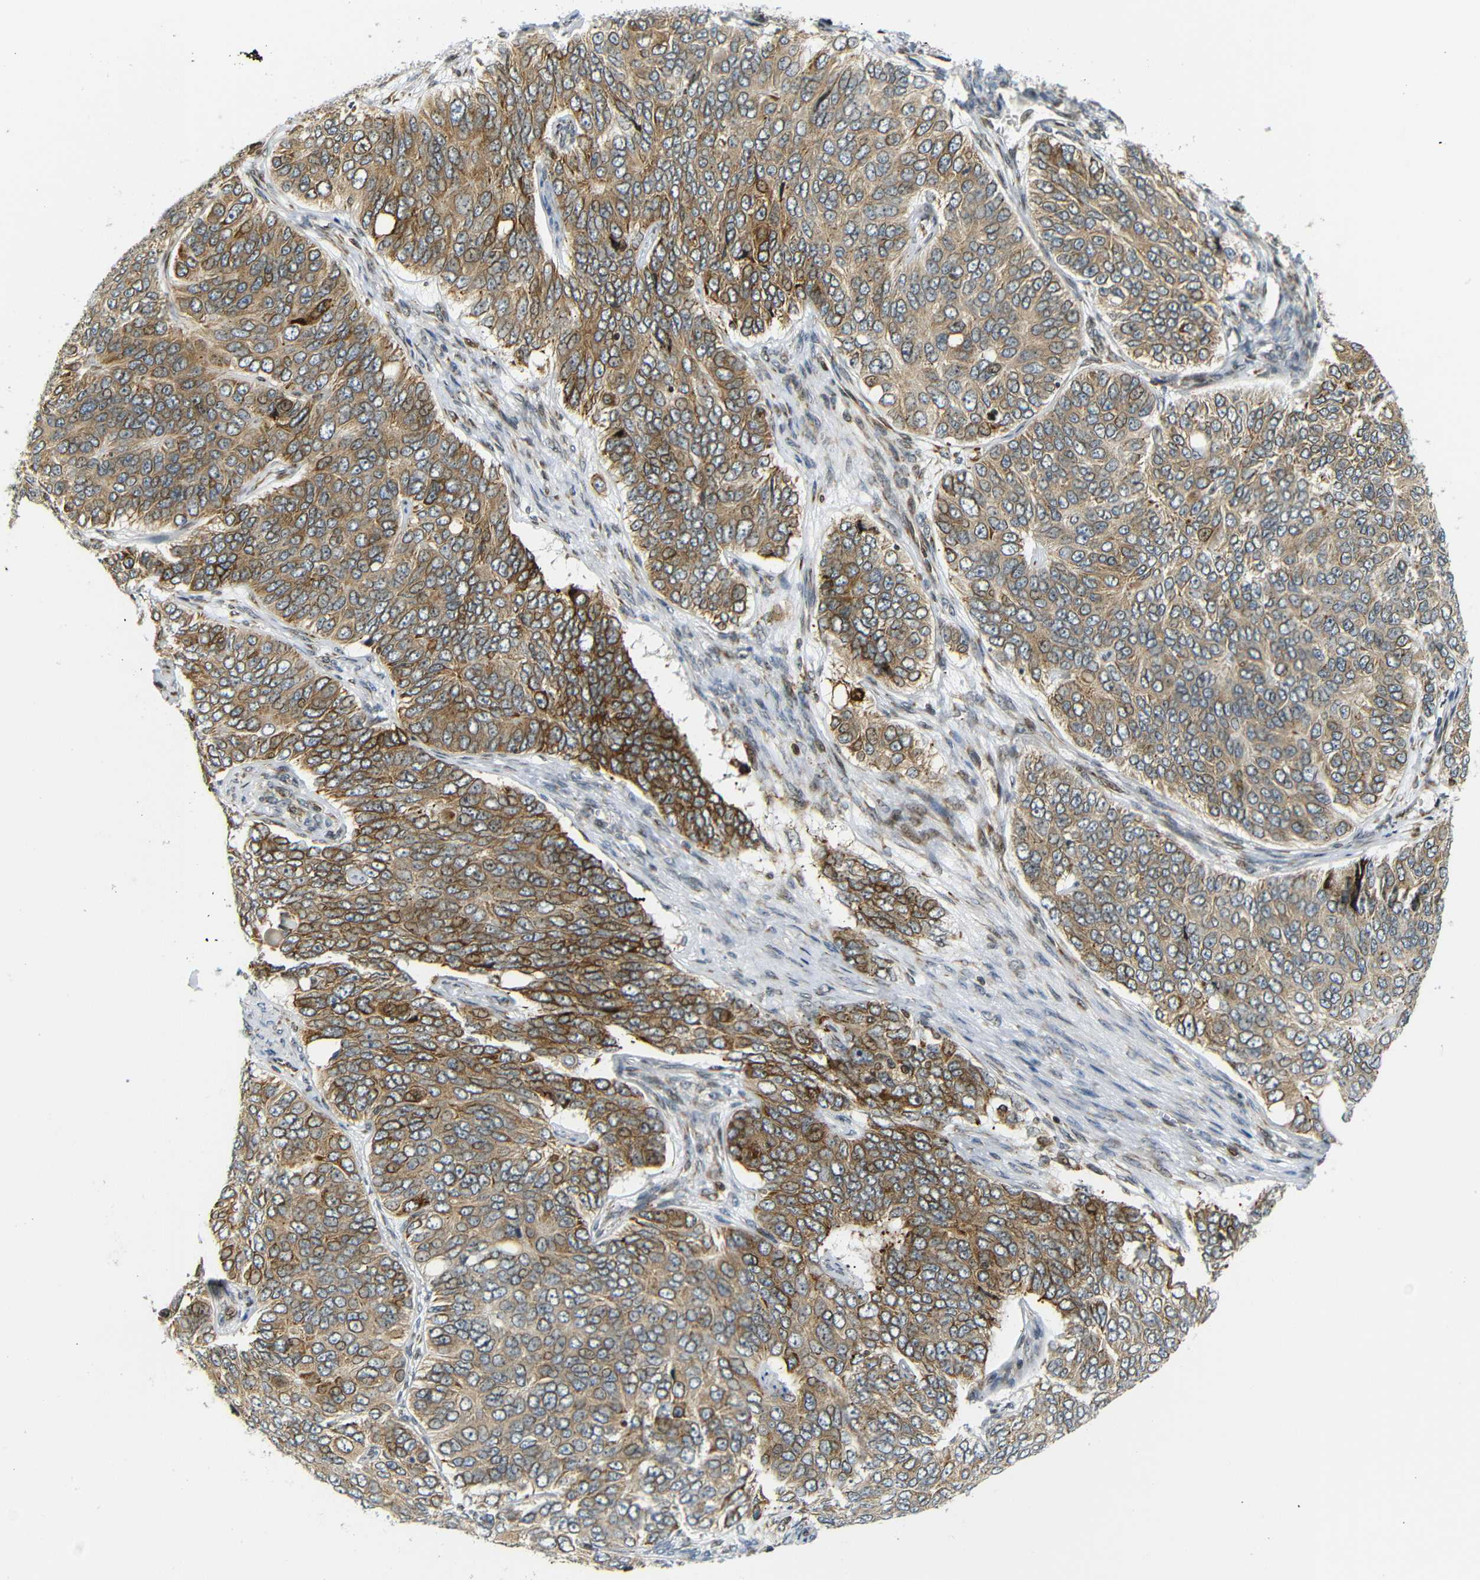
{"staining": {"intensity": "moderate", "quantity": ">75%", "location": "cytoplasmic/membranous"}, "tissue": "ovarian cancer", "cell_type": "Tumor cells", "image_type": "cancer", "snomed": [{"axis": "morphology", "description": "Carcinoma, endometroid"}, {"axis": "topography", "description": "Ovary"}], "caption": "Protein positivity by IHC shows moderate cytoplasmic/membranous expression in approximately >75% of tumor cells in ovarian endometroid carcinoma. The protein of interest is stained brown, and the nuclei are stained in blue (DAB IHC with brightfield microscopy, high magnification).", "gene": "SPCS2", "patient": {"sex": "female", "age": 51}}